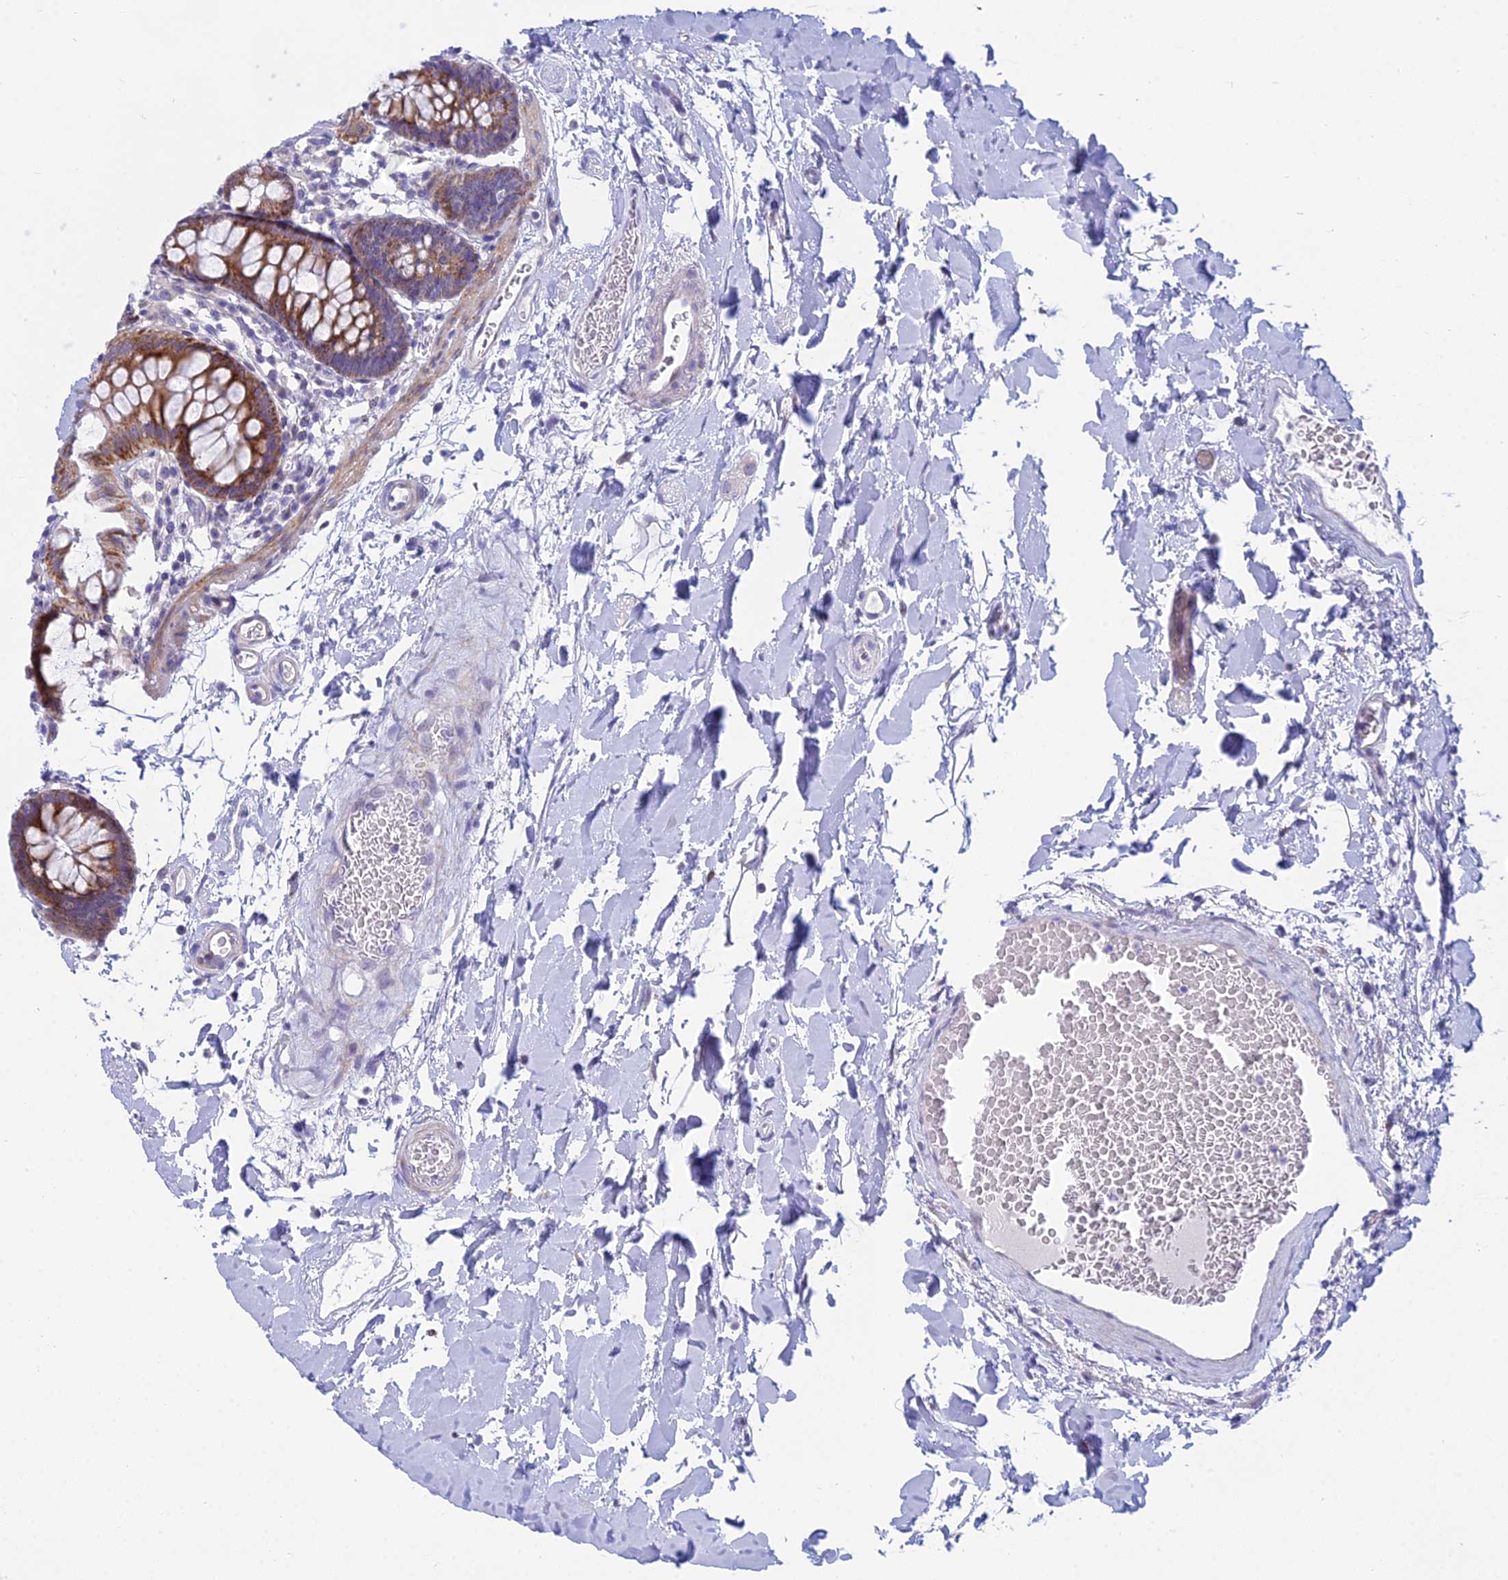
{"staining": {"intensity": "weak", "quantity": "25%-75%", "location": "cytoplasmic/membranous"}, "tissue": "colon", "cell_type": "Endothelial cells", "image_type": "normal", "snomed": [{"axis": "morphology", "description": "Normal tissue, NOS"}, {"axis": "topography", "description": "Colon"}], "caption": "Immunohistochemistry image of unremarkable colon: colon stained using immunohistochemistry (IHC) exhibits low levels of weak protein expression localized specifically in the cytoplasmic/membranous of endothelial cells, appearing as a cytoplasmic/membranous brown color.", "gene": "PRR13", "patient": {"sex": "male", "age": 75}}